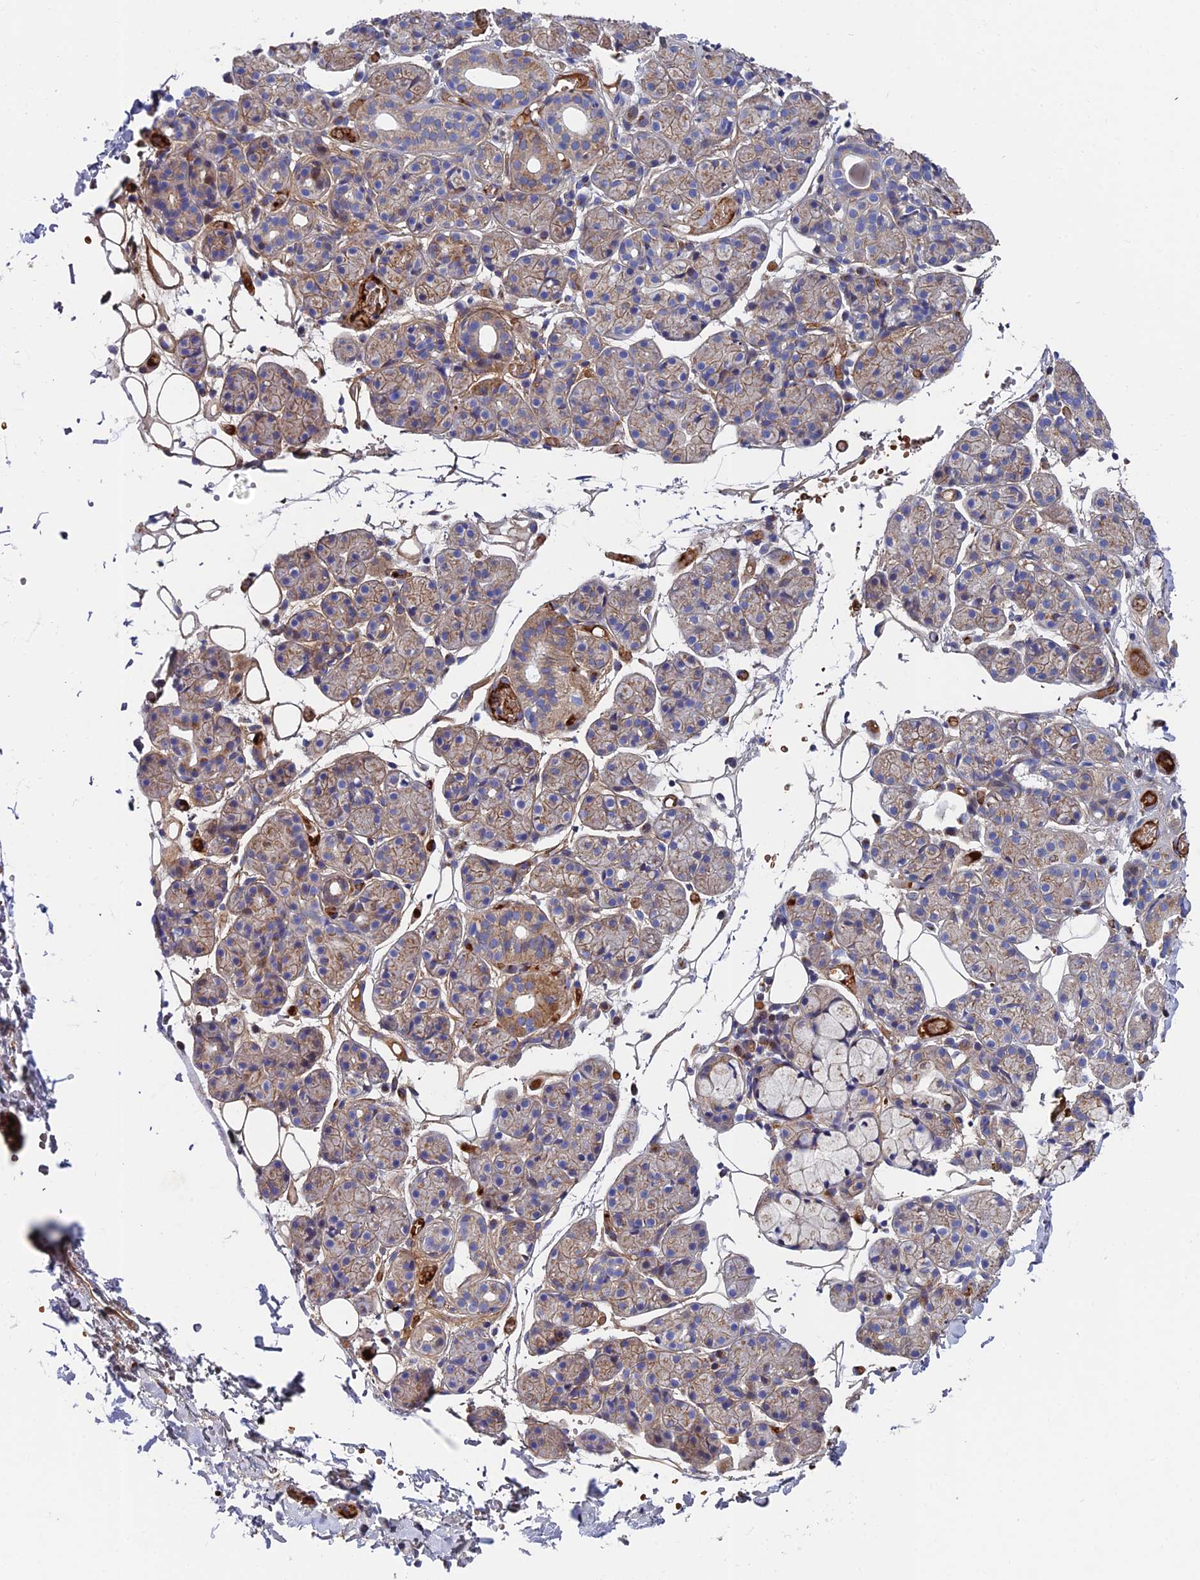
{"staining": {"intensity": "weak", "quantity": "25%-75%", "location": "cytoplasmic/membranous"}, "tissue": "salivary gland", "cell_type": "Glandular cells", "image_type": "normal", "snomed": [{"axis": "morphology", "description": "Normal tissue, NOS"}, {"axis": "topography", "description": "Salivary gland"}], "caption": "This image demonstrates IHC staining of normal human salivary gland, with low weak cytoplasmic/membranous expression in about 25%-75% of glandular cells.", "gene": "ADGRF3", "patient": {"sex": "male", "age": 63}}